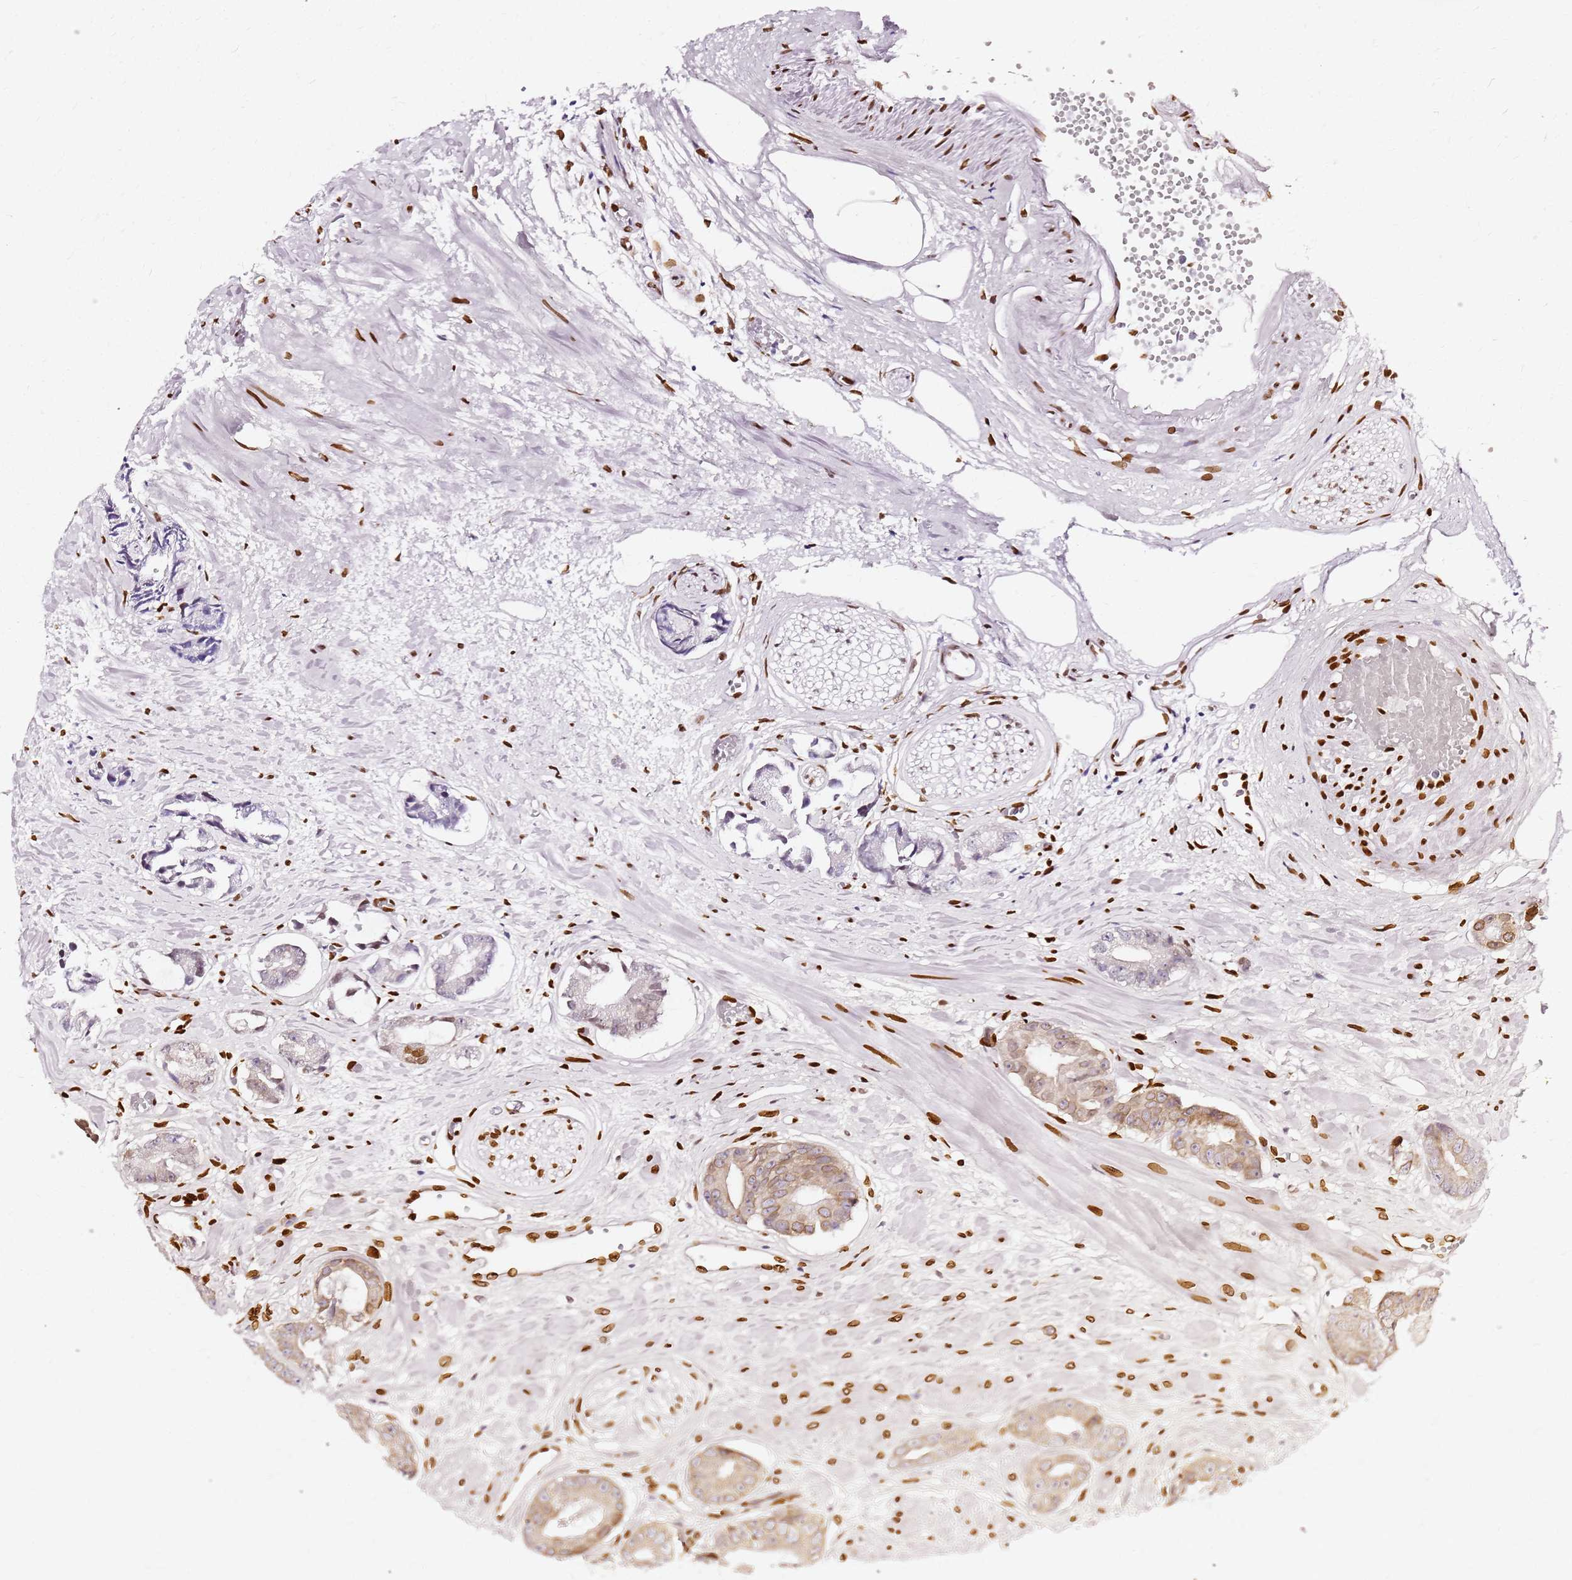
{"staining": {"intensity": "weak", "quantity": "25%-75%", "location": "cytoplasmic/membranous,nuclear"}, "tissue": "prostate cancer", "cell_type": "Tumor cells", "image_type": "cancer", "snomed": [{"axis": "morphology", "description": "Adenocarcinoma, Low grade"}, {"axis": "topography", "description": "Prostate"}], "caption": "Immunohistochemical staining of prostate cancer reveals low levels of weak cytoplasmic/membranous and nuclear protein staining in about 25%-75% of tumor cells.", "gene": "C6orf141", "patient": {"sex": "male", "age": 64}}